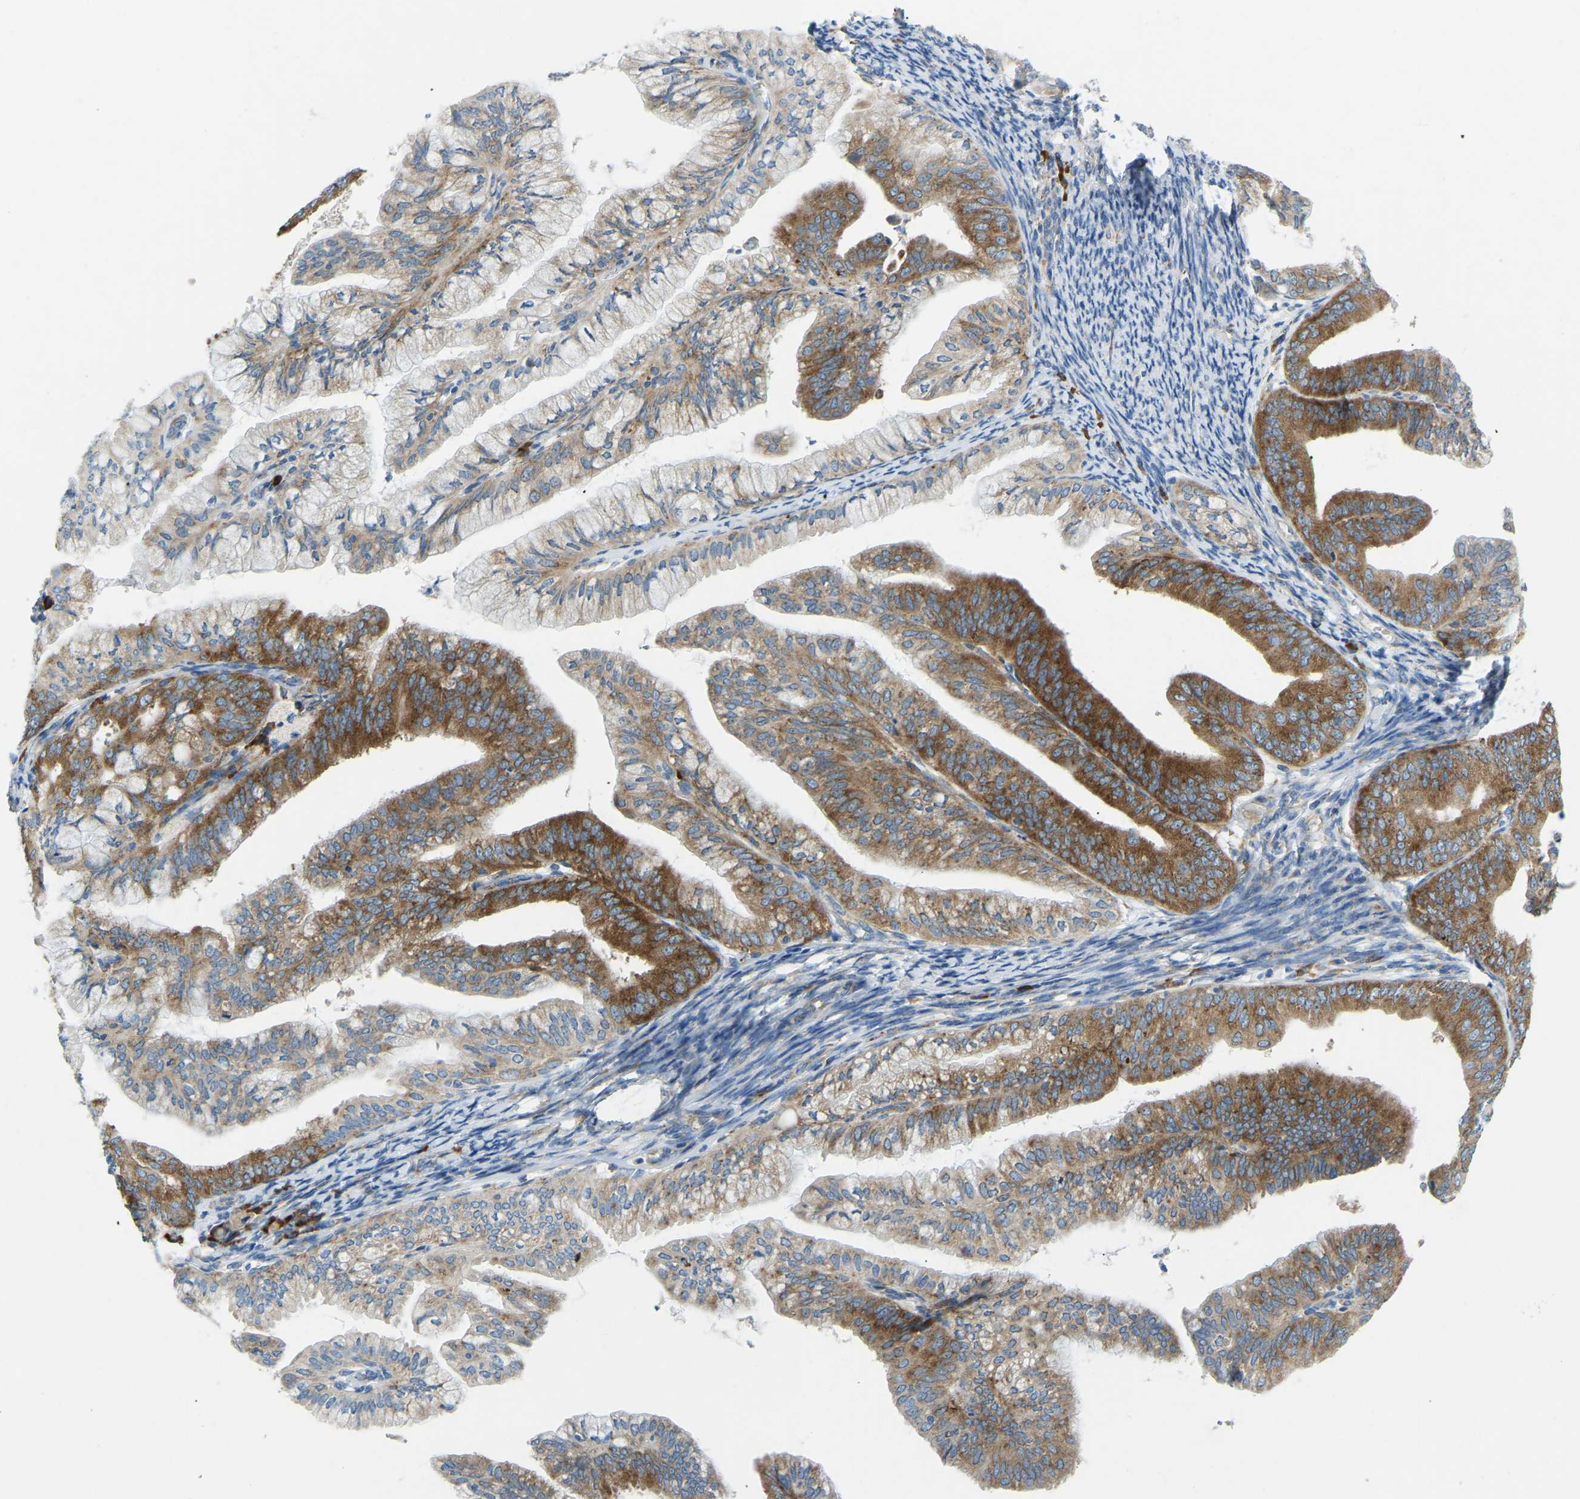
{"staining": {"intensity": "strong", "quantity": ">75%", "location": "cytoplasmic/membranous"}, "tissue": "endometrial cancer", "cell_type": "Tumor cells", "image_type": "cancer", "snomed": [{"axis": "morphology", "description": "Adenocarcinoma, NOS"}, {"axis": "topography", "description": "Endometrium"}], "caption": "Endometrial adenocarcinoma tissue exhibits strong cytoplasmic/membranous positivity in about >75% of tumor cells", "gene": "SND1", "patient": {"sex": "female", "age": 63}}